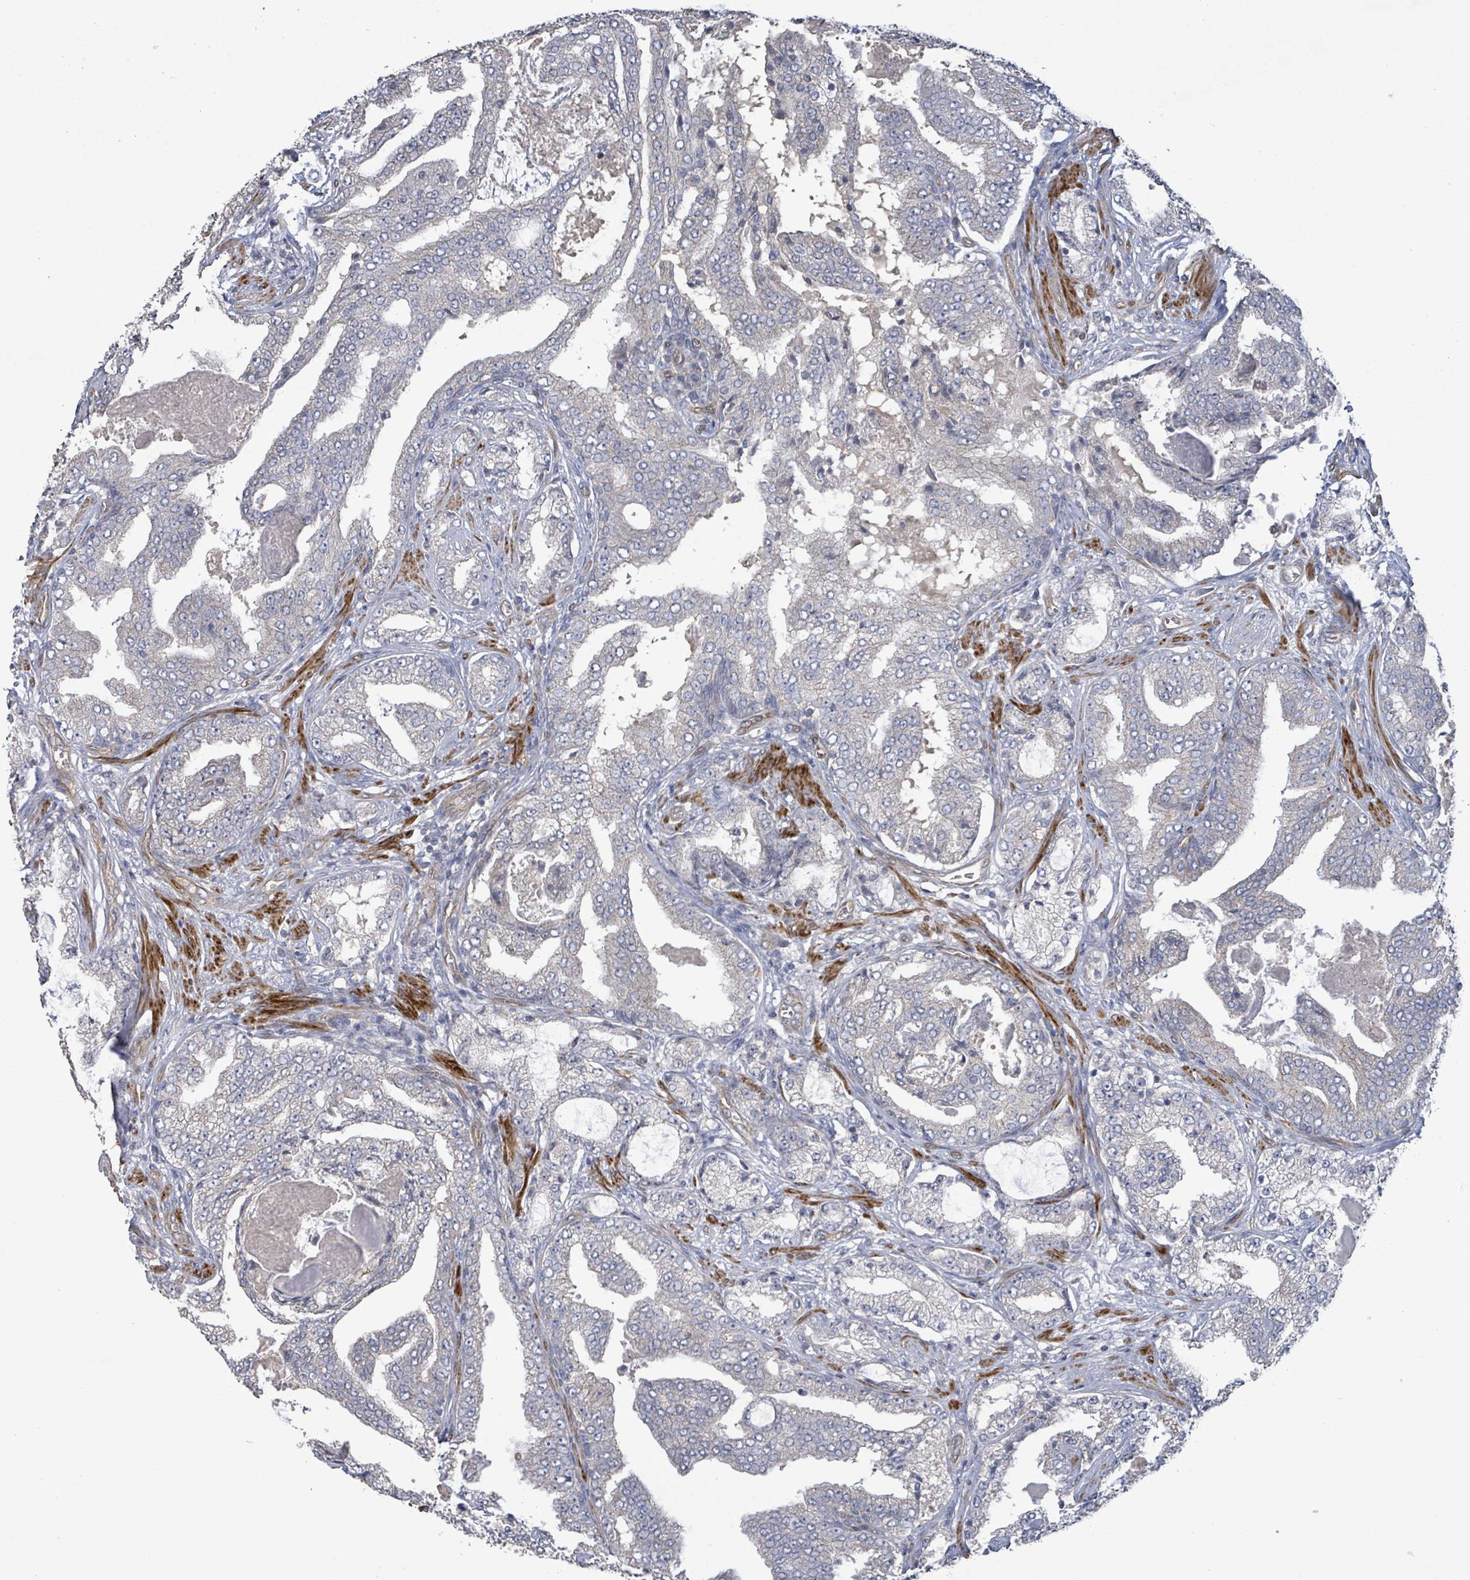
{"staining": {"intensity": "negative", "quantity": "none", "location": "none"}, "tissue": "prostate cancer", "cell_type": "Tumor cells", "image_type": "cancer", "snomed": [{"axis": "morphology", "description": "Adenocarcinoma, High grade"}, {"axis": "topography", "description": "Prostate"}], "caption": "Immunohistochemistry image of neoplastic tissue: adenocarcinoma (high-grade) (prostate) stained with DAB displays no significant protein staining in tumor cells.", "gene": "KANK3", "patient": {"sex": "male", "age": 68}}